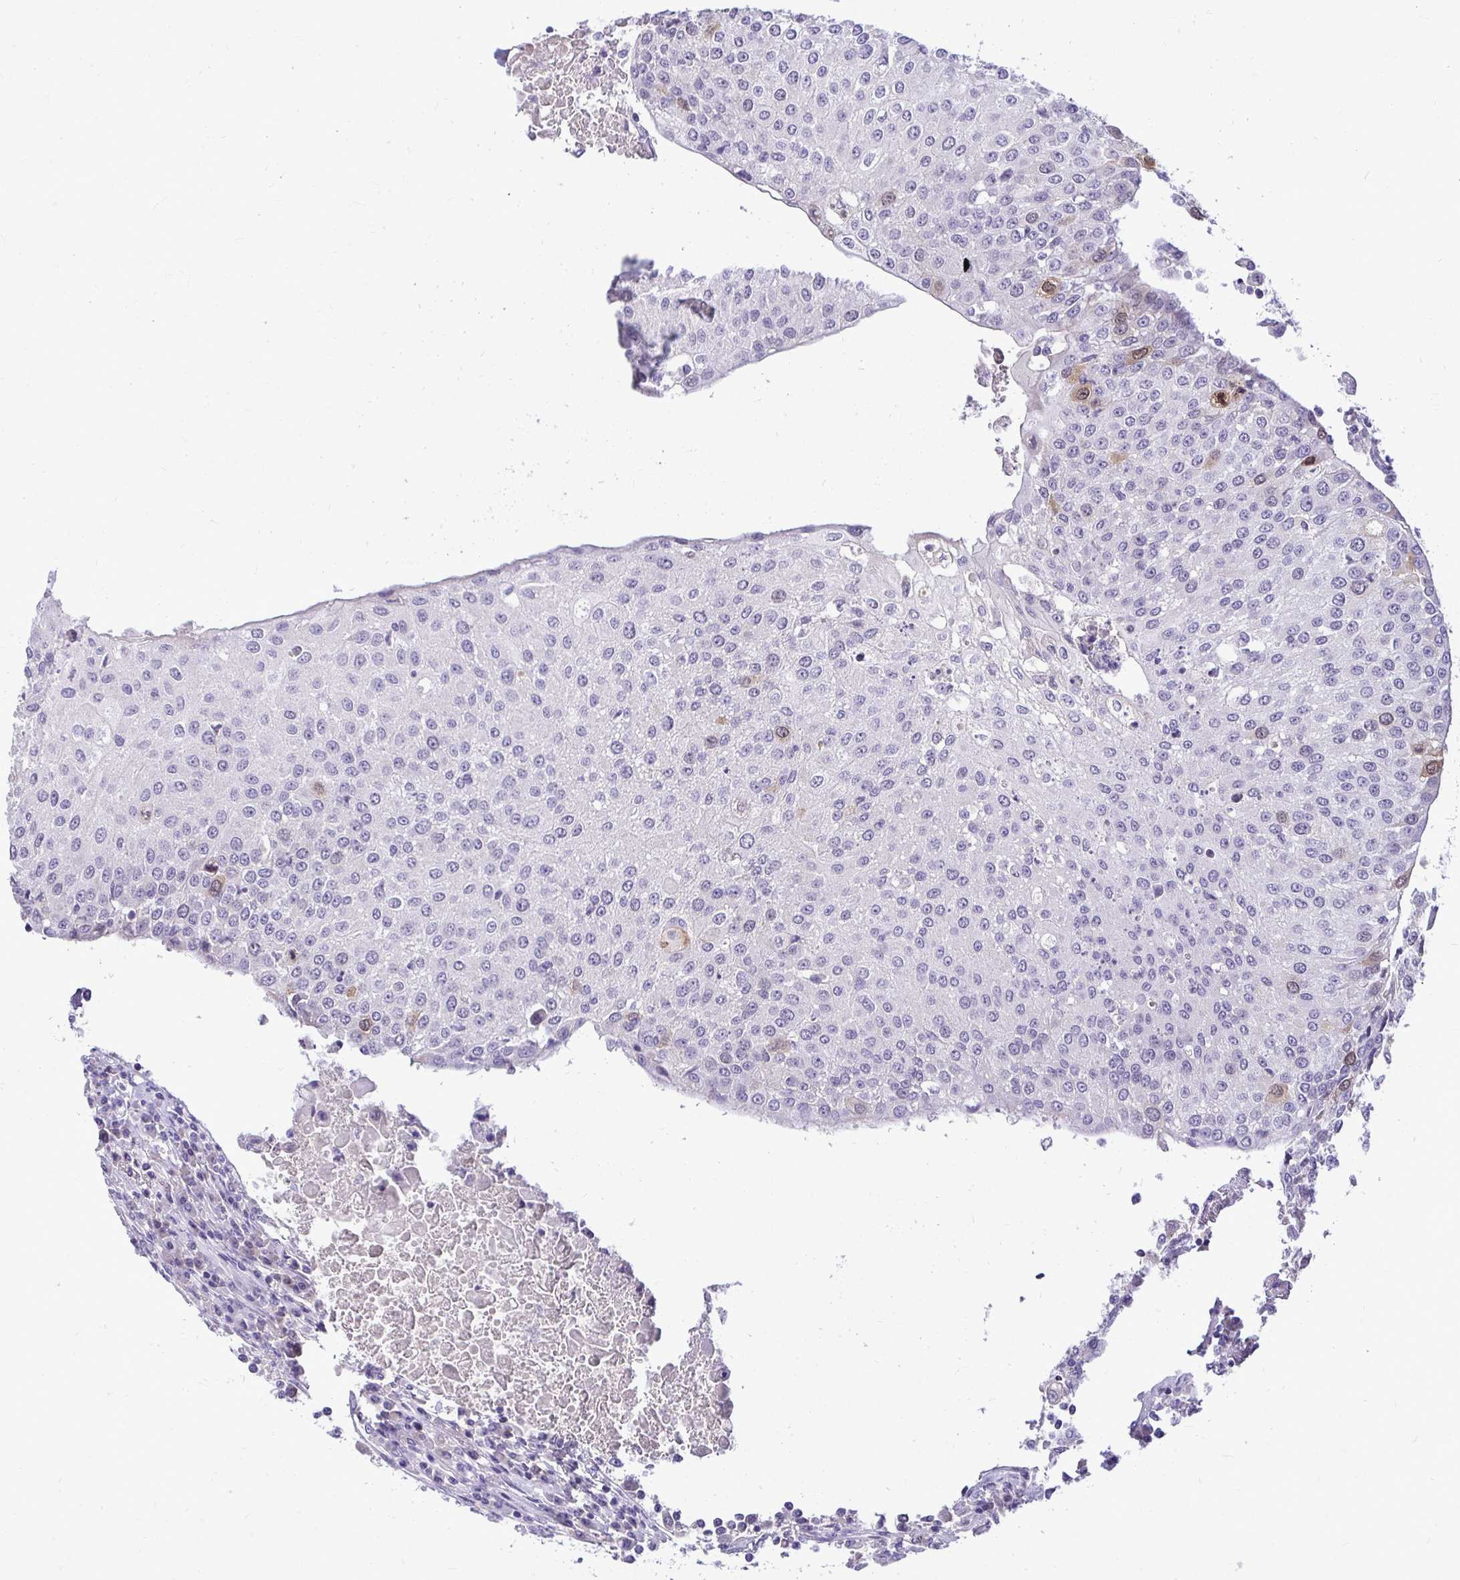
{"staining": {"intensity": "weak", "quantity": "<25%", "location": "nuclear"}, "tissue": "urothelial cancer", "cell_type": "Tumor cells", "image_type": "cancer", "snomed": [{"axis": "morphology", "description": "Urothelial carcinoma, High grade"}, {"axis": "topography", "description": "Urinary bladder"}], "caption": "Tumor cells are negative for brown protein staining in urothelial carcinoma (high-grade).", "gene": "CDC20", "patient": {"sex": "female", "age": 85}}